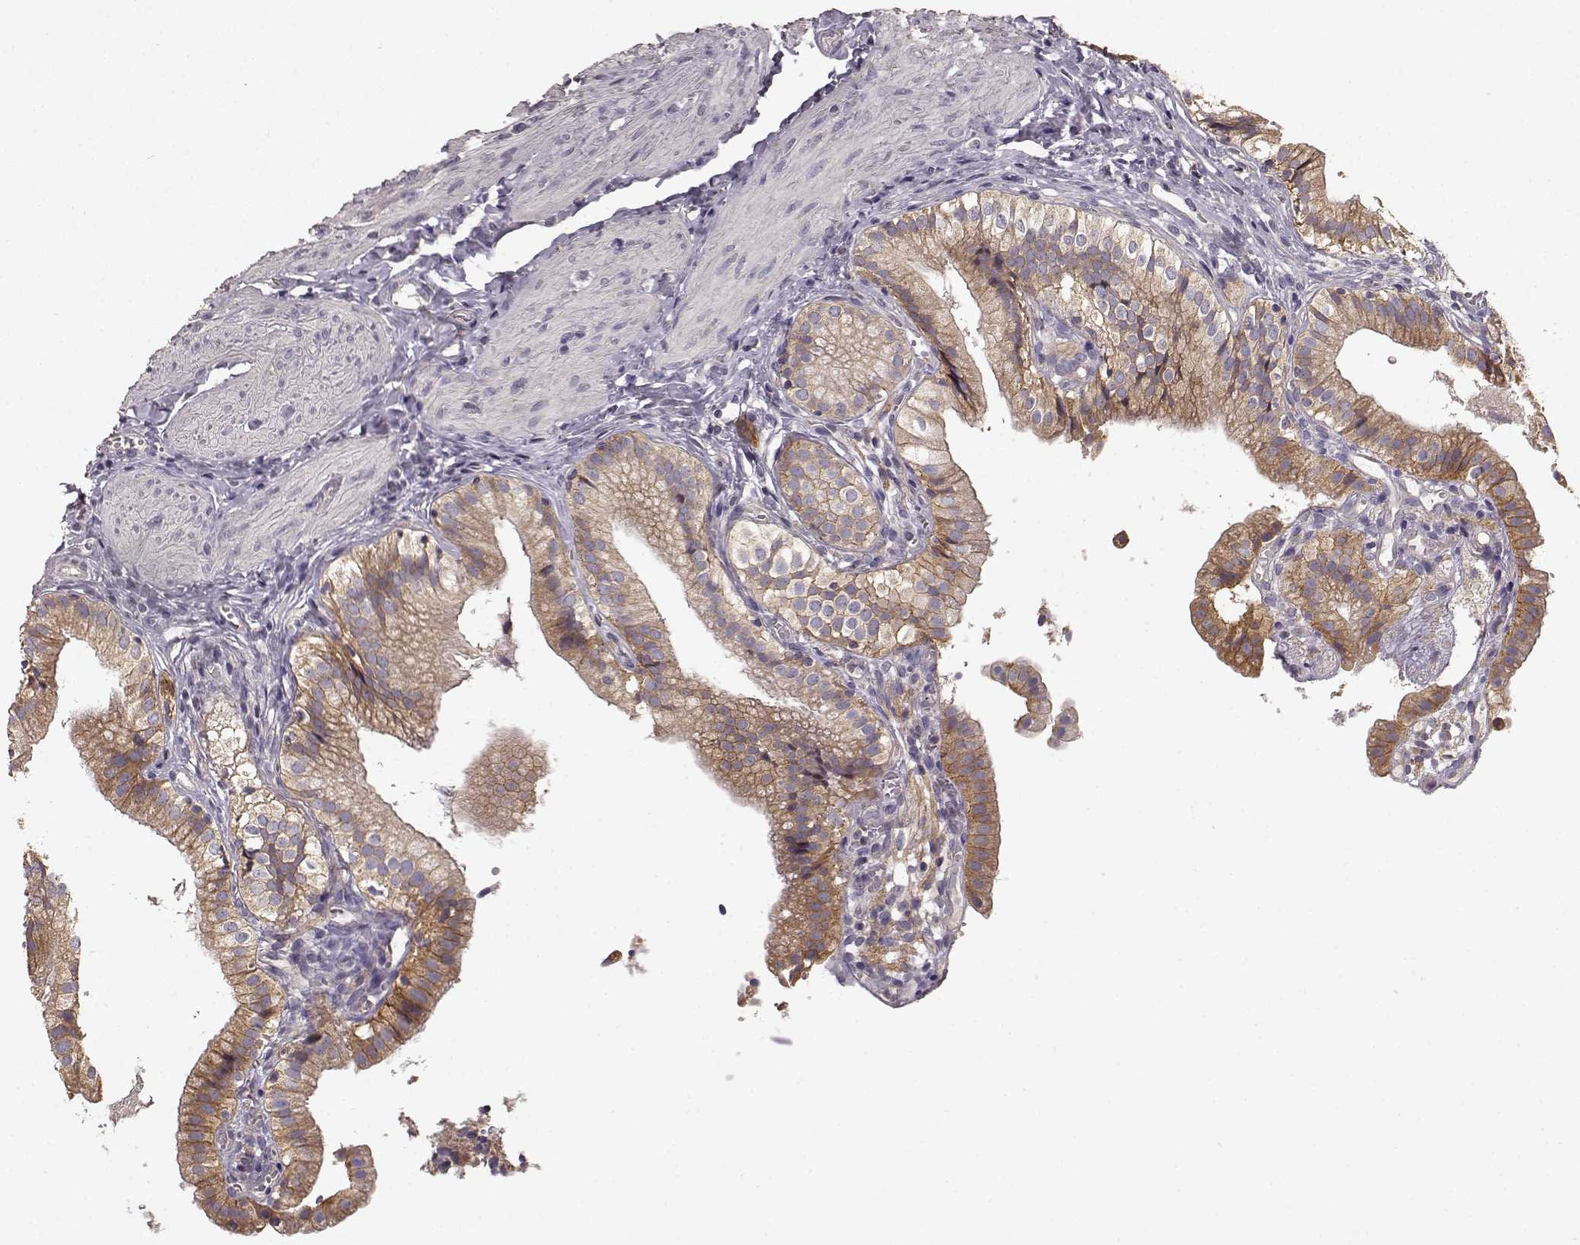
{"staining": {"intensity": "moderate", "quantity": ">75%", "location": "cytoplasmic/membranous"}, "tissue": "gallbladder", "cell_type": "Glandular cells", "image_type": "normal", "snomed": [{"axis": "morphology", "description": "Normal tissue, NOS"}, {"axis": "topography", "description": "Gallbladder"}], "caption": "Protein expression analysis of unremarkable gallbladder demonstrates moderate cytoplasmic/membranous expression in approximately >75% of glandular cells.", "gene": "ERBB3", "patient": {"sex": "female", "age": 47}}